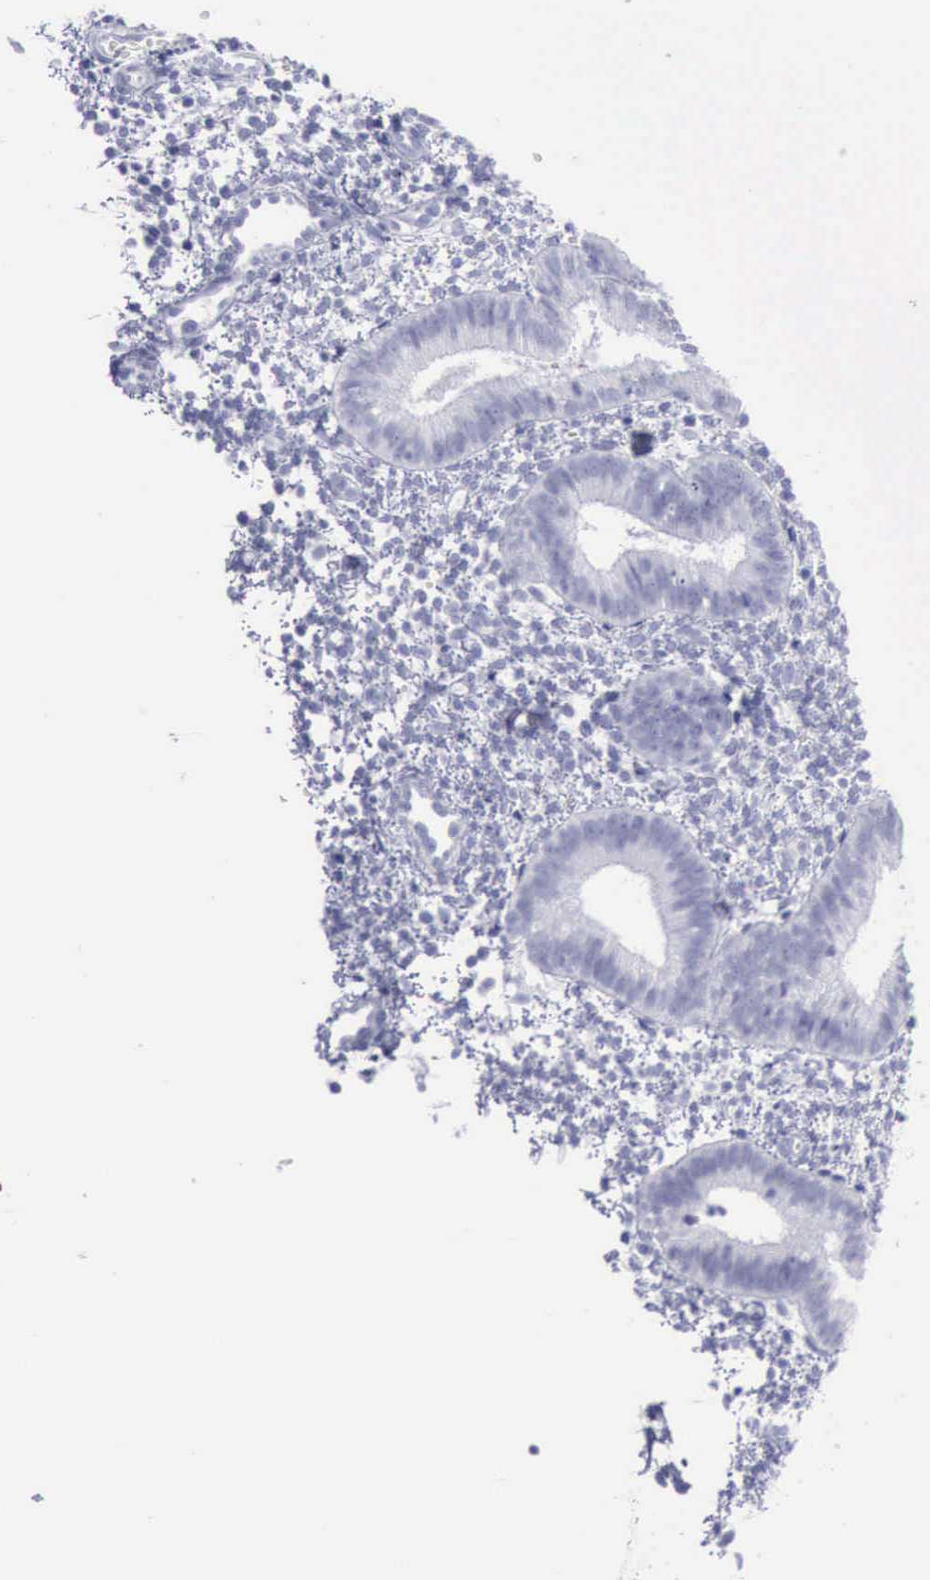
{"staining": {"intensity": "negative", "quantity": "none", "location": "none"}, "tissue": "endometrium", "cell_type": "Cells in endometrial stroma", "image_type": "normal", "snomed": [{"axis": "morphology", "description": "Normal tissue, NOS"}, {"axis": "topography", "description": "Endometrium"}], "caption": "Cells in endometrial stroma show no significant protein staining in normal endometrium.", "gene": "KRT13", "patient": {"sex": "female", "age": 35}}